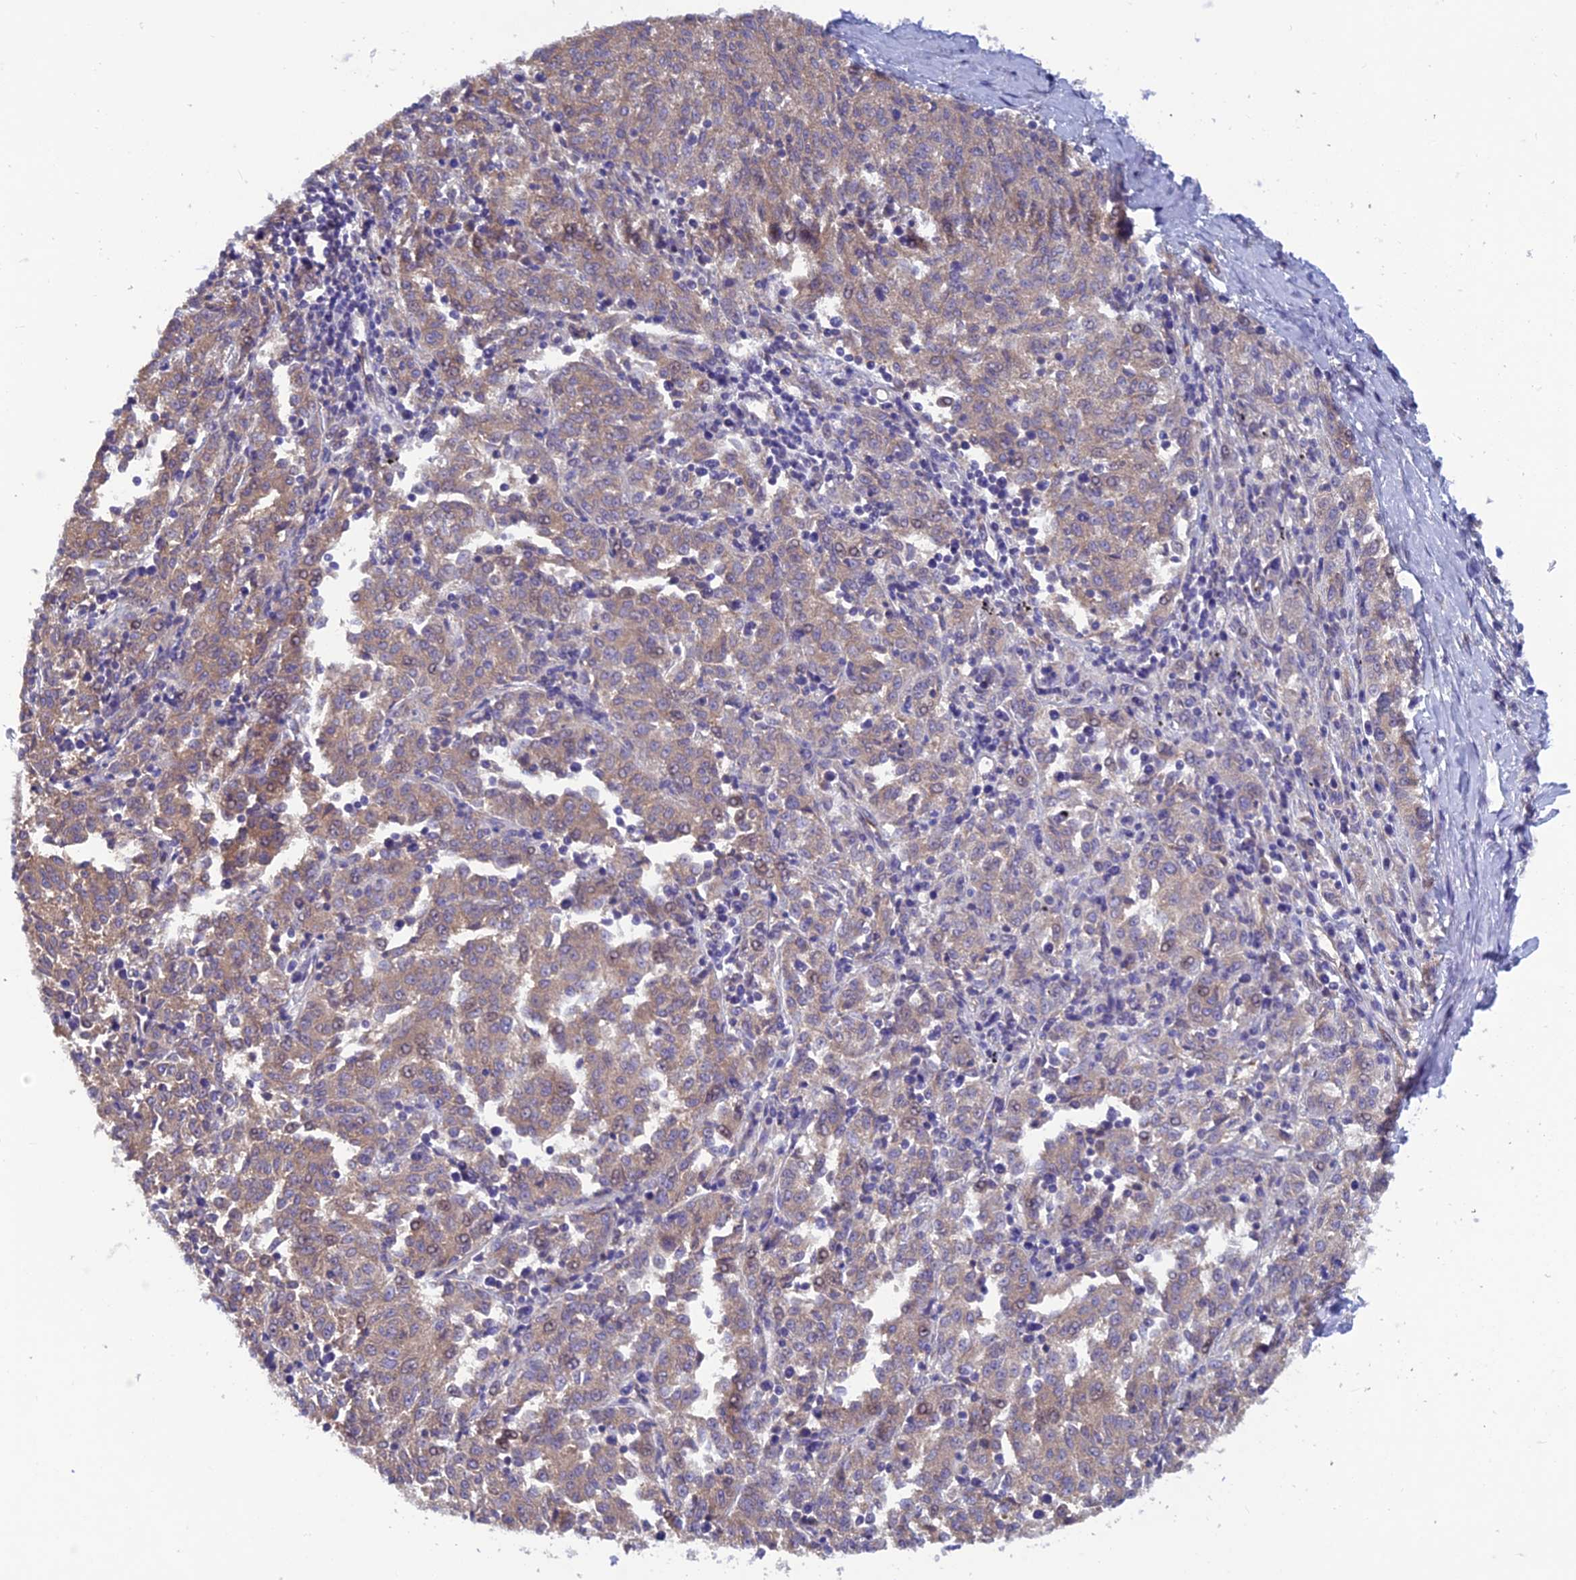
{"staining": {"intensity": "weak", "quantity": "25%-75%", "location": "cytoplasmic/membranous"}, "tissue": "melanoma", "cell_type": "Tumor cells", "image_type": "cancer", "snomed": [{"axis": "morphology", "description": "Malignant melanoma, NOS"}, {"axis": "topography", "description": "Skin"}], "caption": "Melanoma stained for a protein displays weak cytoplasmic/membranous positivity in tumor cells. (DAB (3,3'-diaminobenzidine) IHC with brightfield microscopy, high magnification).", "gene": "HECA", "patient": {"sex": "female", "age": 72}}